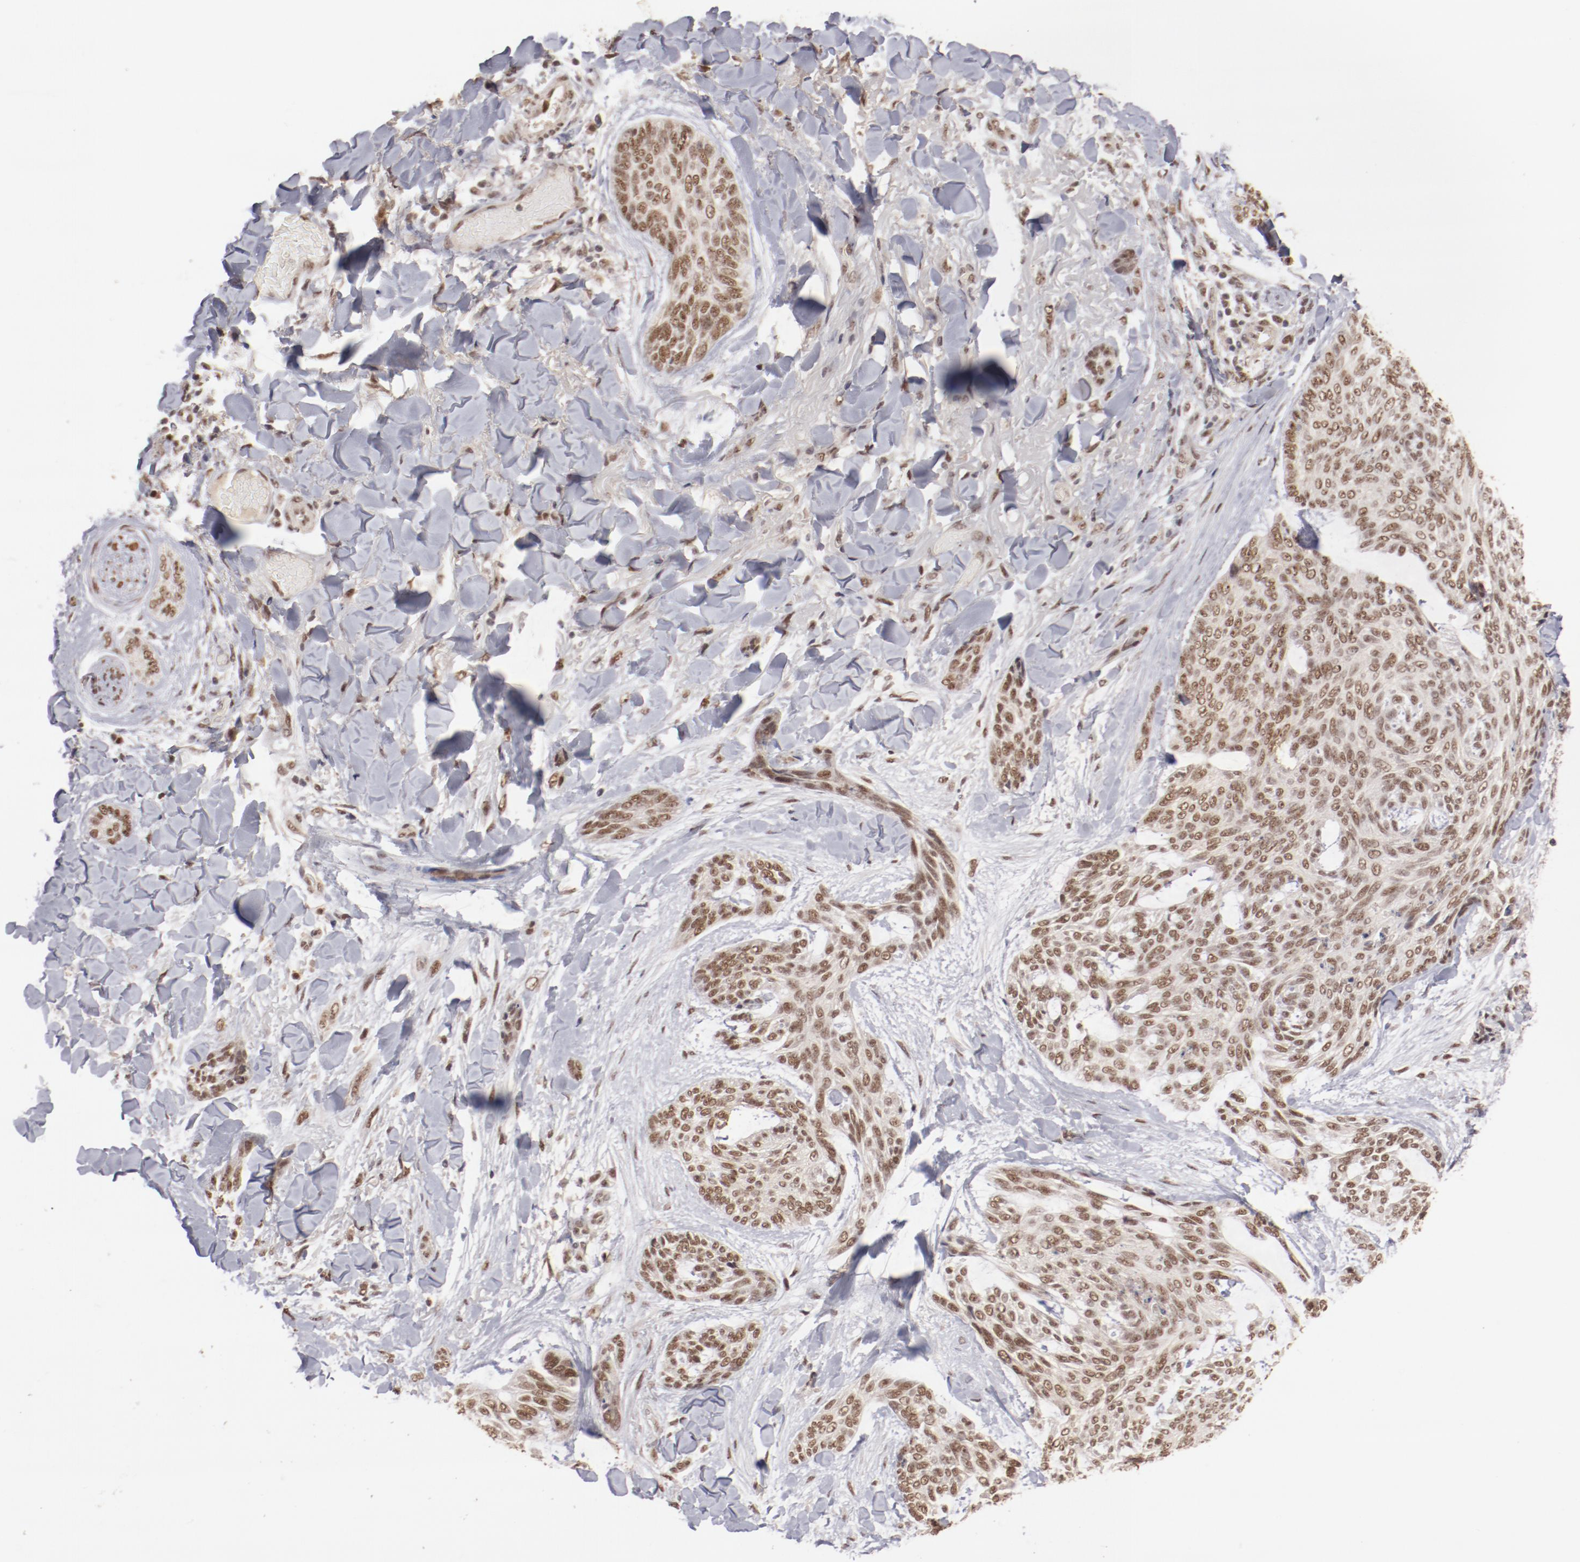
{"staining": {"intensity": "moderate", "quantity": ">75%", "location": "cytoplasmic/membranous,nuclear"}, "tissue": "skin cancer", "cell_type": "Tumor cells", "image_type": "cancer", "snomed": [{"axis": "morphology", "description": "Normal tissue, NOS"}, {"axis": "morphology", "description": "Basal cell carcinoma"}, {"axis": "topography", "description": "Skin"}], "caption": "This is an image of immunohistochemistry (IHC) staining of skin cancer (basal cell carcinoma), which shows moderate positivity in the cytoplasmic/membranous and nuclear of tumor cells.", "gene": "CLOCK", "patient": {"sex": "female", "age": 71}}